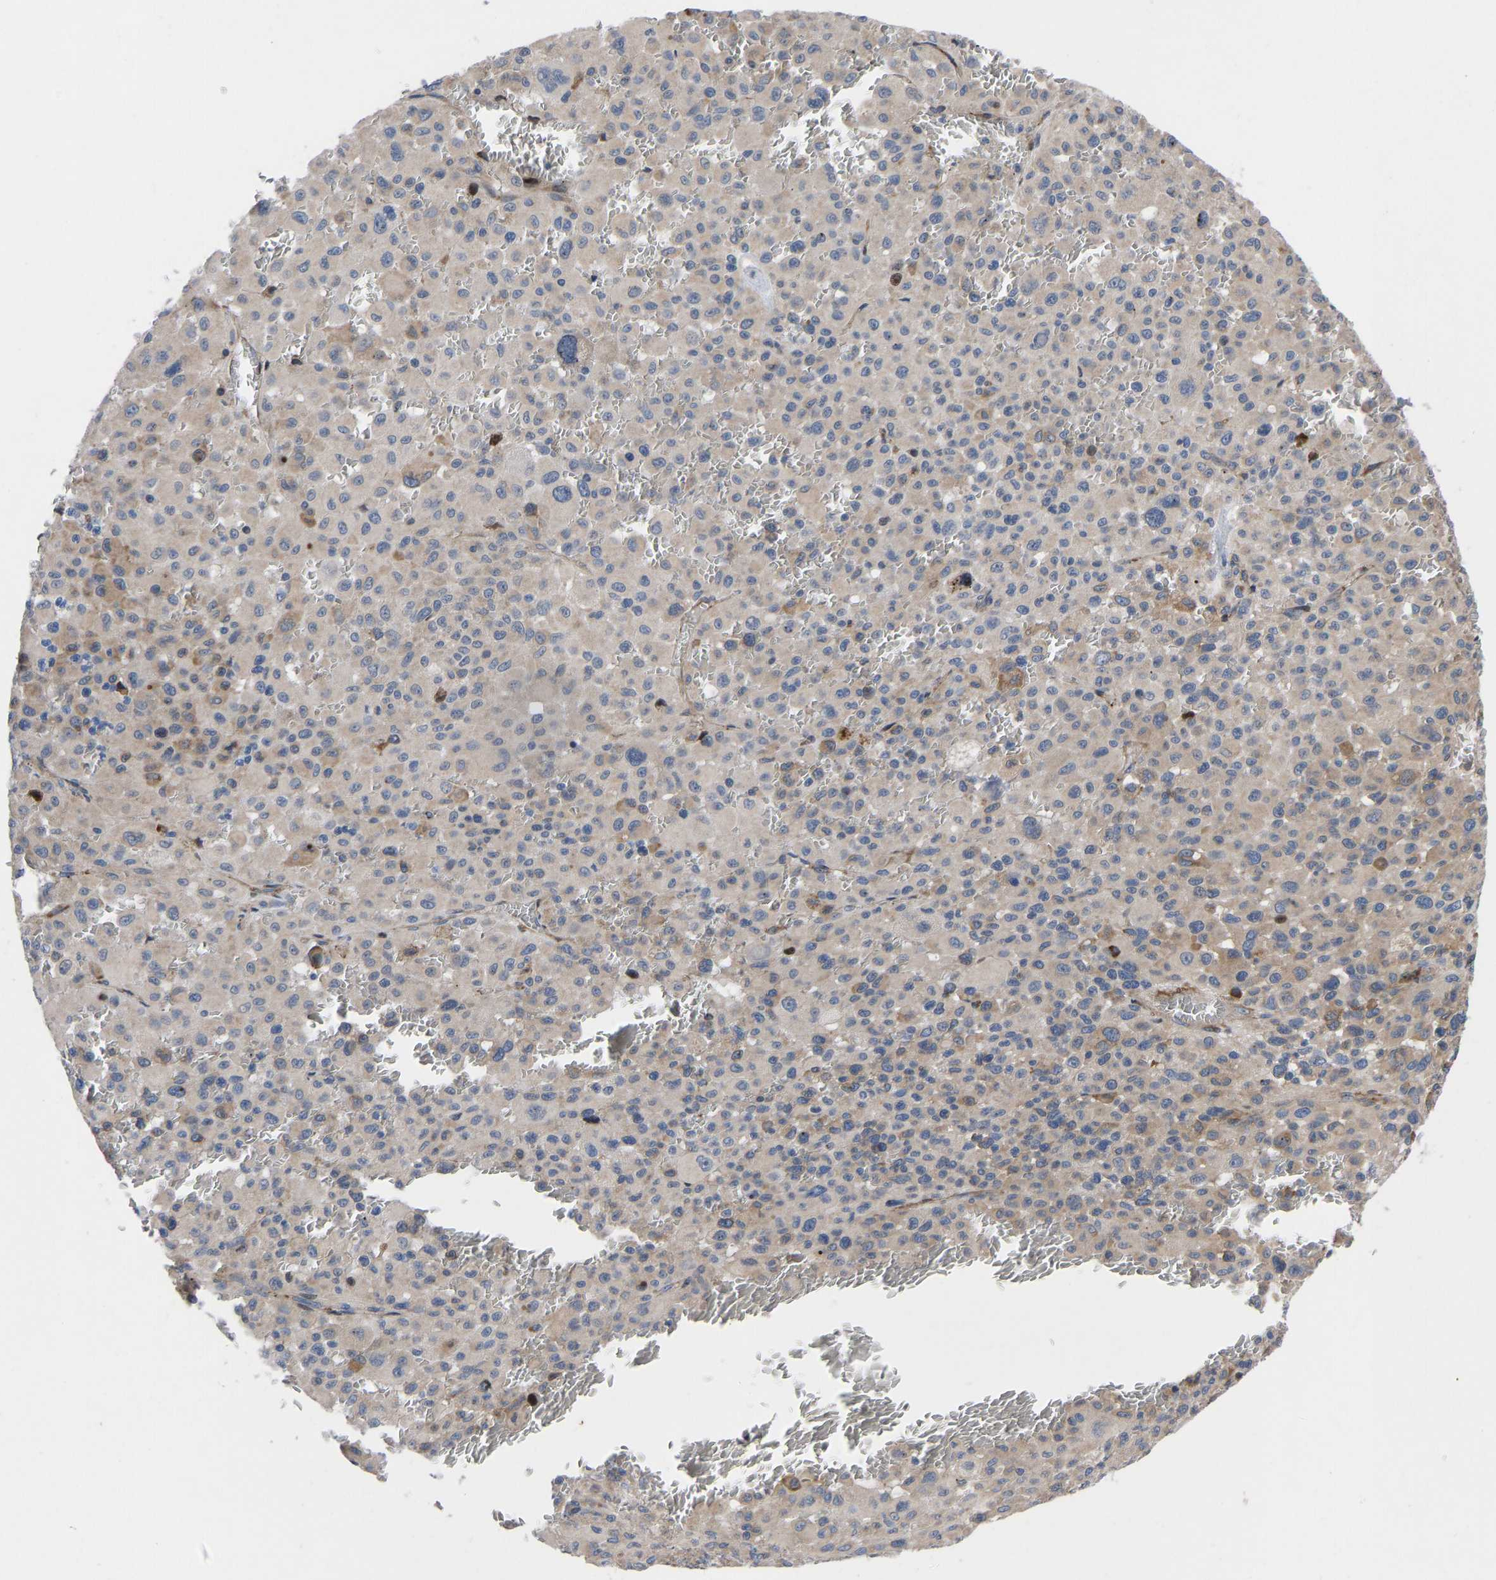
{"staining": {"intensity": "weak", "quantity": "<25%", "location": "cytoplasmic/membranous"}, "tissue": "melanoma", "cell_type": "Tumor cells", "image_type": "cancer", "snomed": [{"axis": "morphology", "description": "Malignant melanoma, Metastatic site"}, {"axis": "topography", "description": "Skin"}], "caption": "The immunohistochemistry photomicrograph has no significant positivity in tumor cells of malignant melanoma (metastatic site) tissue.", "gene": "TMEM38B", "patient": {"sex": "female", "age": 74}}